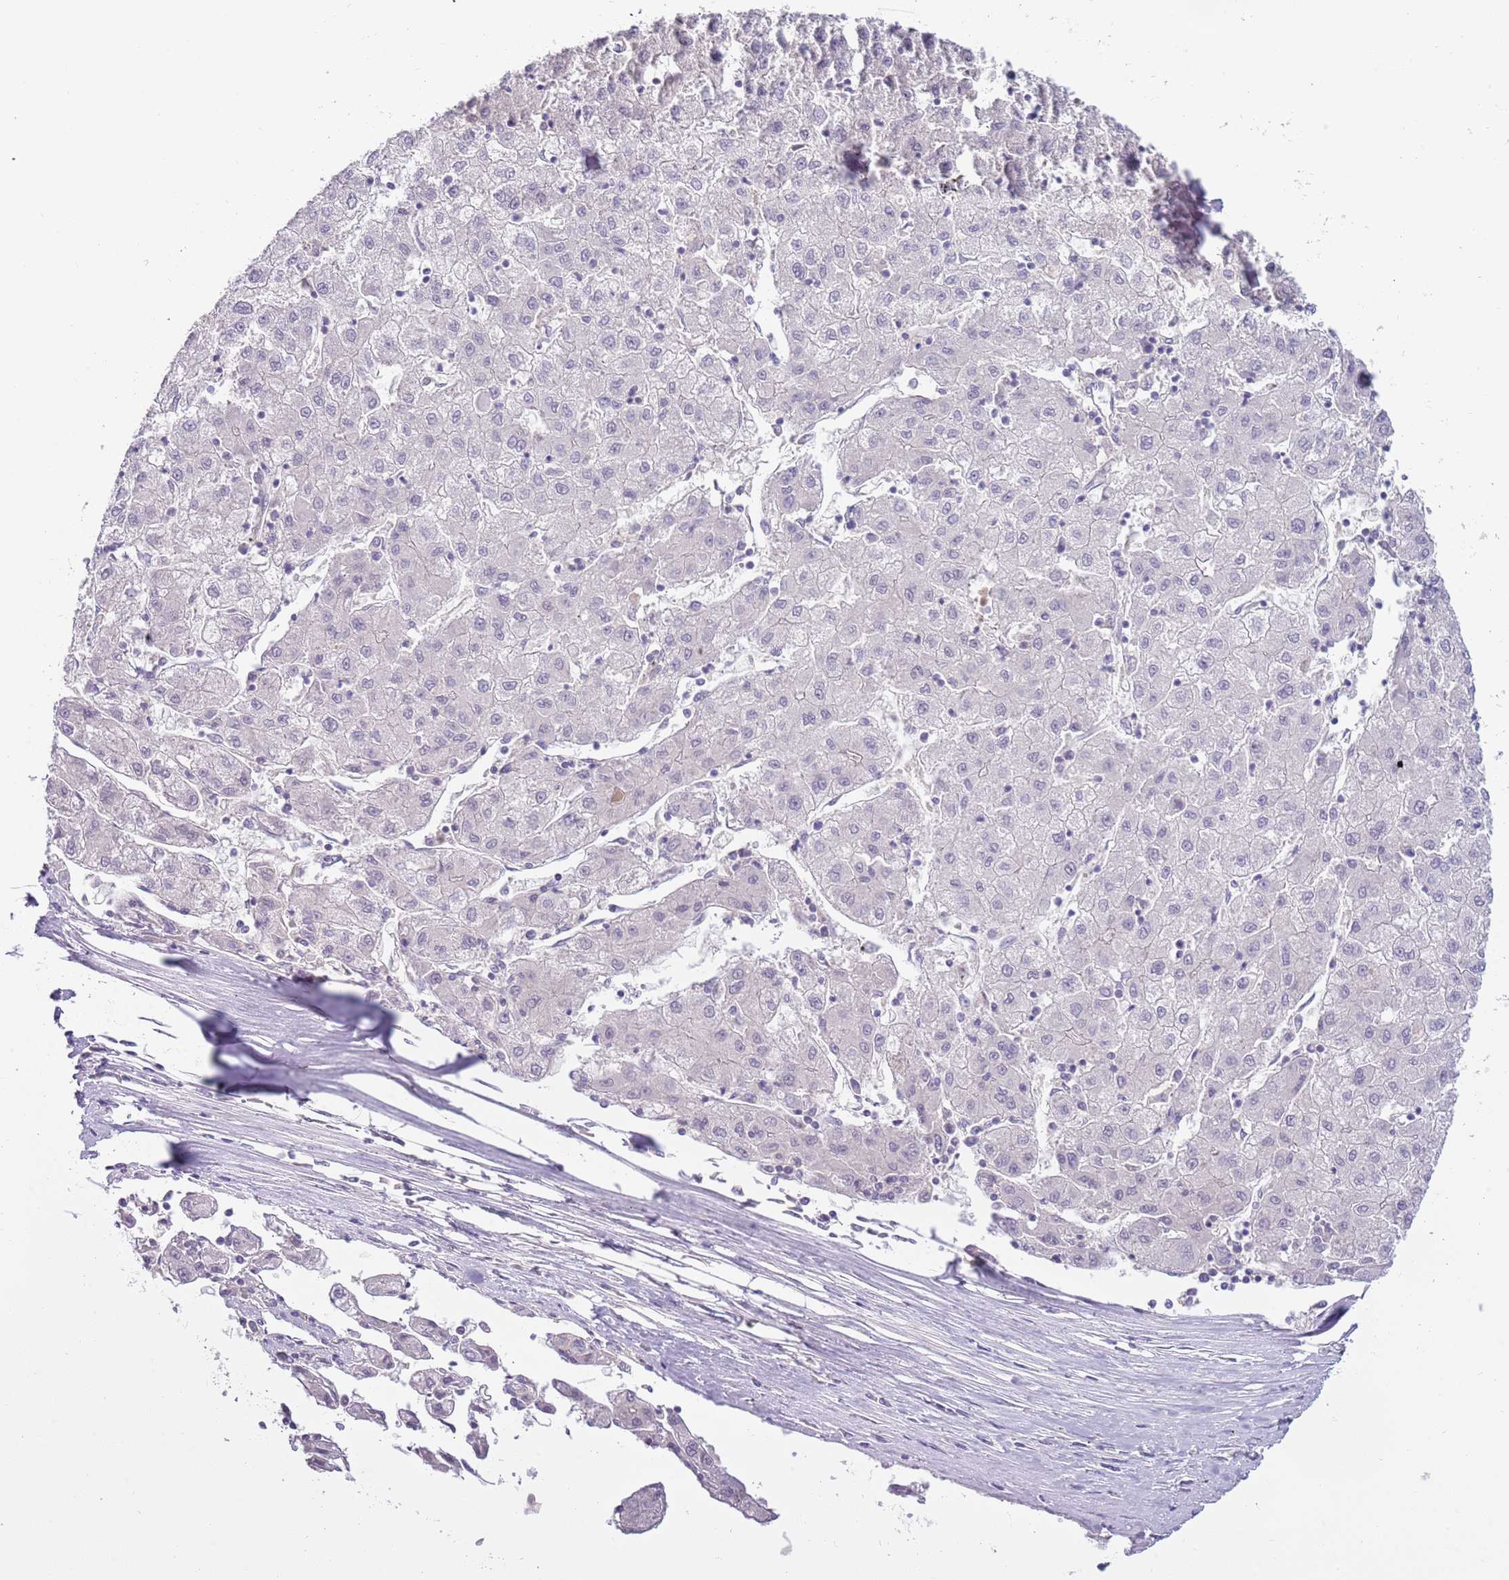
{"staining": {"intensity": "negative", "quantity": "none", "location": "none"}, "tissue": "liver cancer", "cell_type": "Tumor cells", "image_type": "cancer", "snomed": [{"axis": "morphology", "description": "Carcinoma, Hepatocellular, NOS"}, {"axis": "topography", "description": "Liver"}], "caption": "This is a image of IHC staining of hepatocellular carcinoma (liver), which shows no staining in tumor cells. (Brightfield microscopy of DAB (3,3'-diaminobenzidine) immunohistochemistry (IHC) at high magnification).", "gene": "ARHGAP5", "patient": {"sex": "male", "age": 72}}